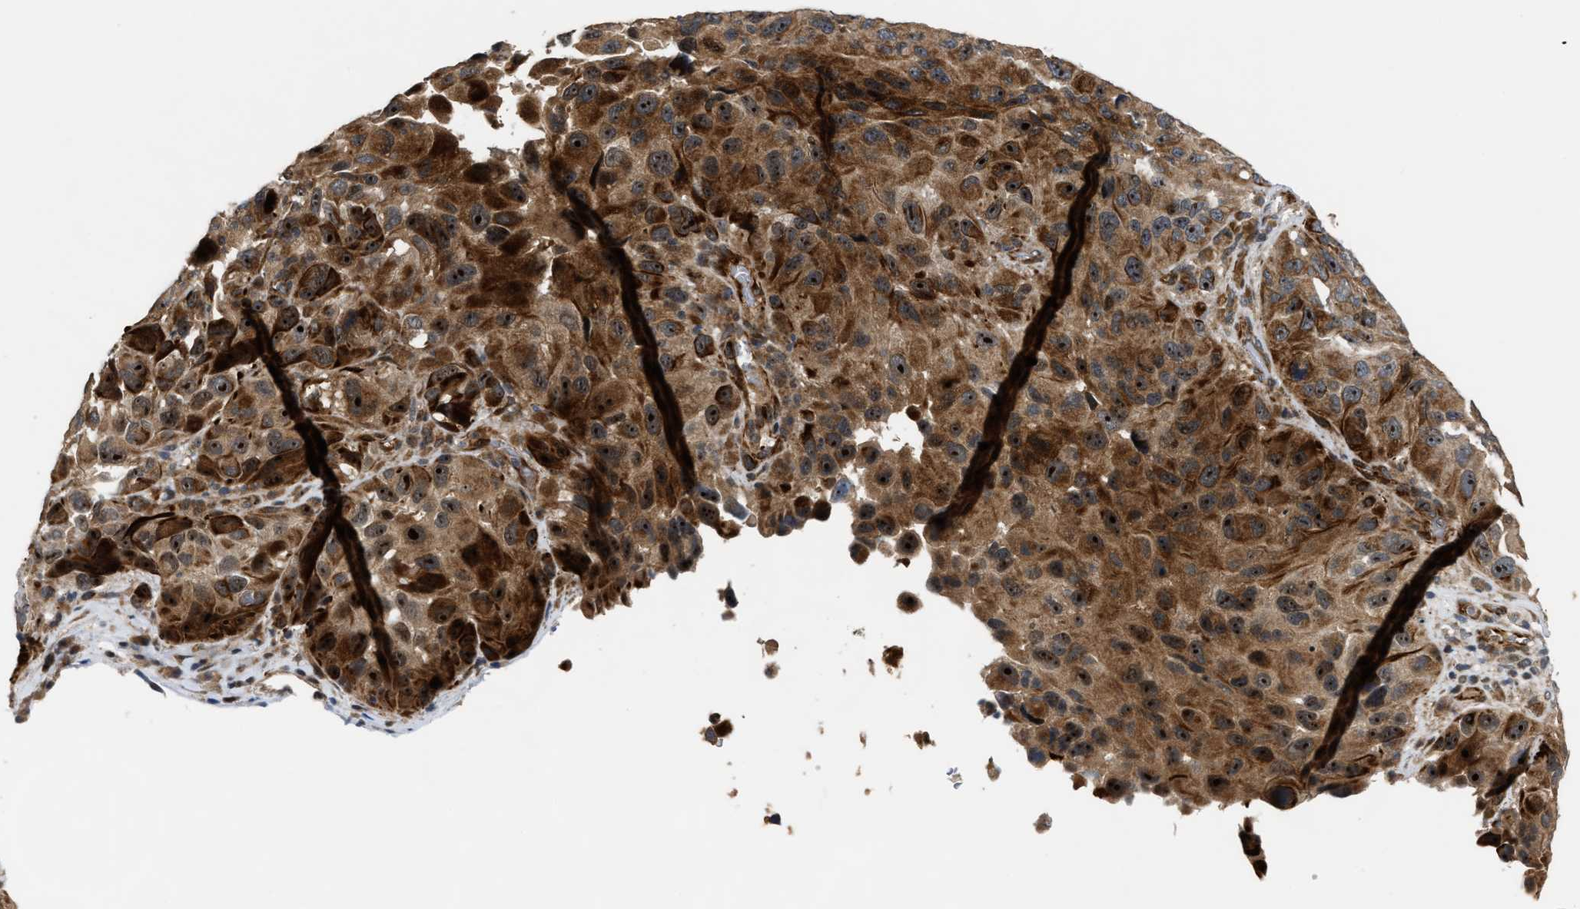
{"staining": {"intensity": "strong", "quantity": ">75%", "location": "cytoplasmic/membranous,nuclear"}, "tissue": "melanoma", "cell_type": "Tumor cells", "image_type": "cancer", "snomed": [{"axis": "morphology", "description": "Malignant melanoma, NOS"}, {"axis": "topography", "description": "Skin"}], "caption": "The immunohistochemical stain highlights strong cytoplasmic/membranous and nuclear positivity in tumor cells of melanoma tissue. The protein is shown in brown color, while the nuclei are stained blue.", "gene": "ALDH3A2", "patient": {"sex": "female", "age": 73}}